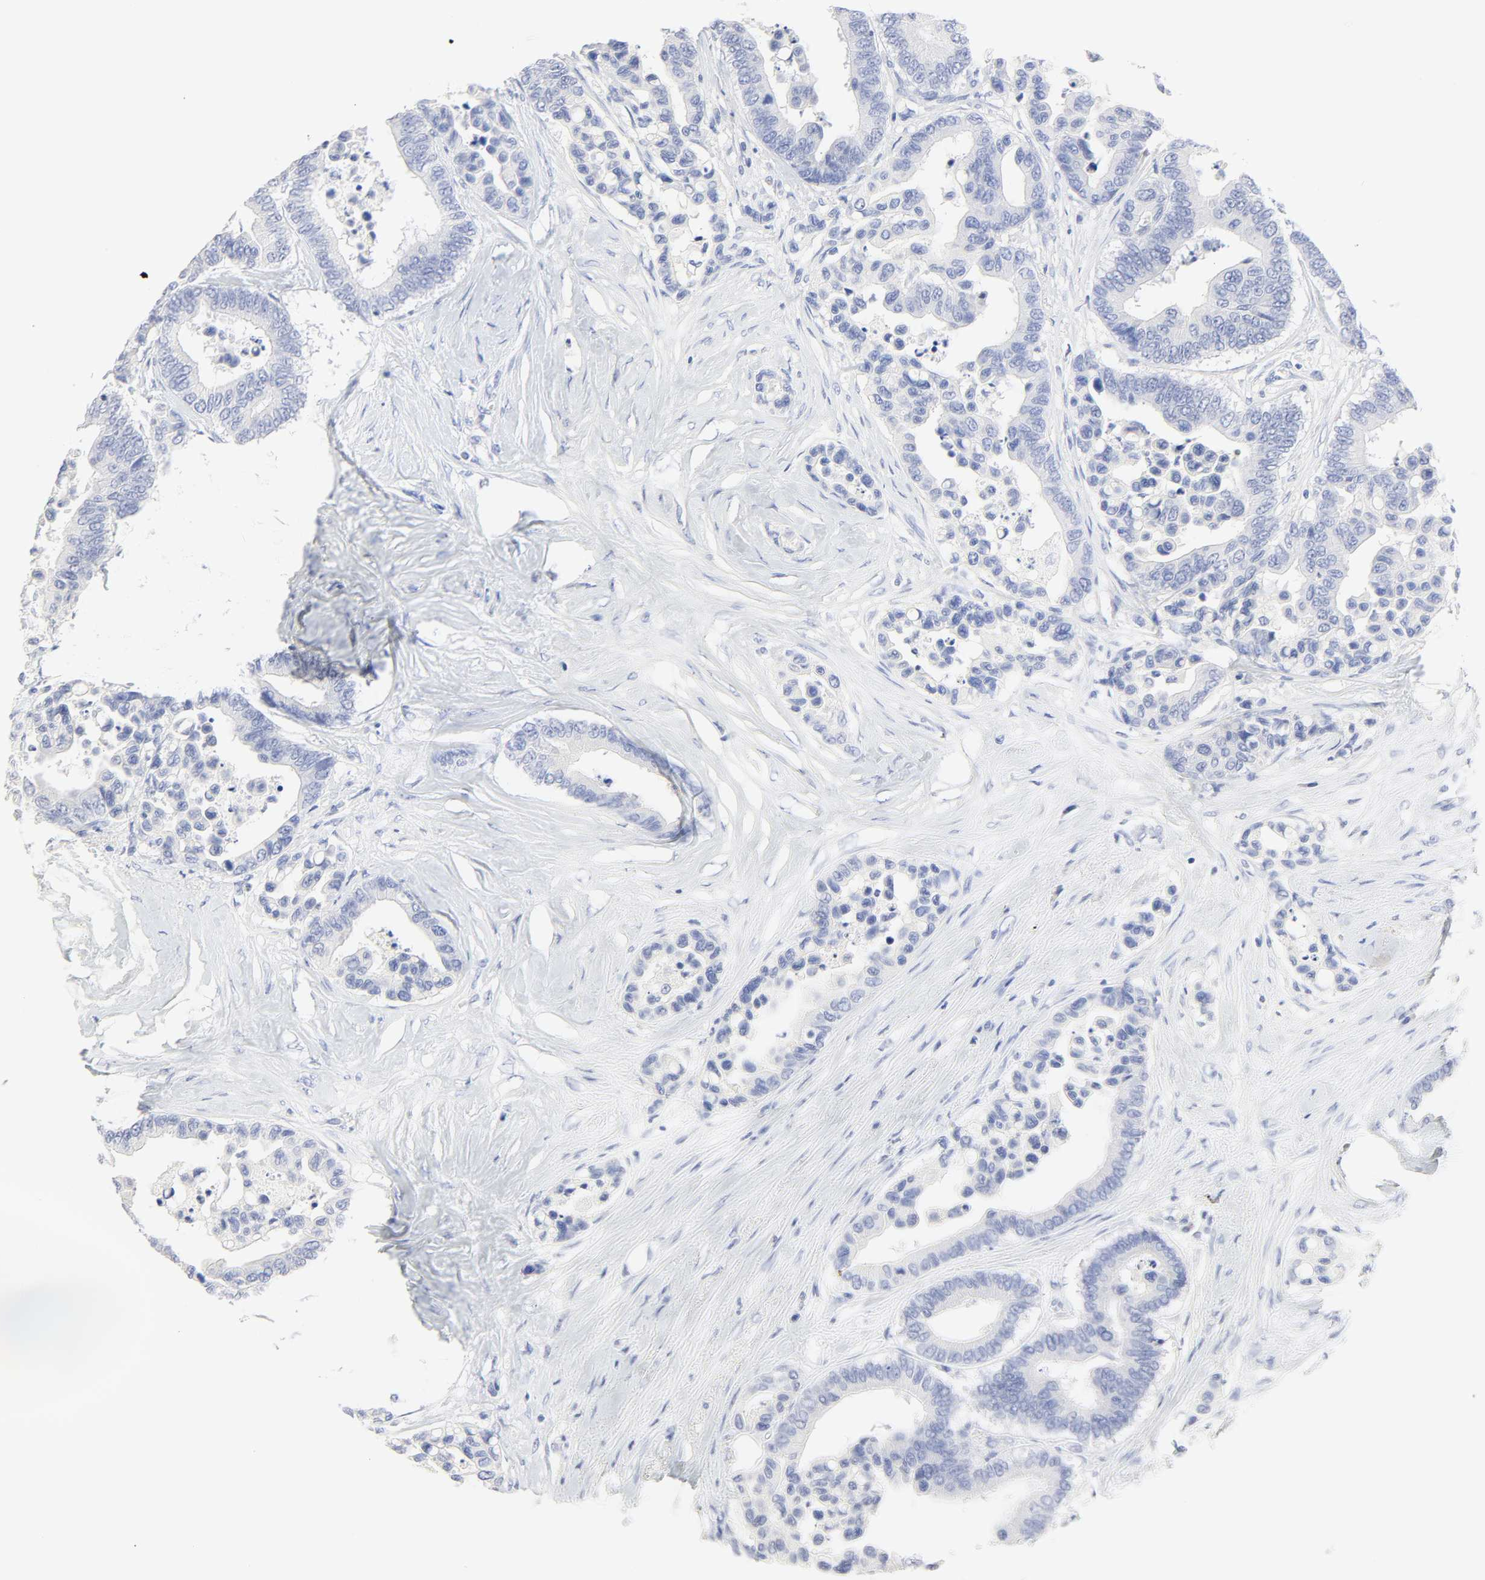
{"staining": {"intensity": "negative", "quantity": "none", "location": "none"}, "tissue": "colorectal cancer", "cell_type": "Tumor cells", "image_type": "cancer", "snomed": [{"axis": "morphology", "description": "Adenocarcinoma, NOS"}, {"axis": "topography", "description": "Colon"}], "caption": "Adenocarcinoma (colorectal) was stained to show a protein in brown. There is no significant expression in tumor cells. (Brightfield microscopy of DAB (3,3'-diaminobenzidine) IHC at high magnification).", "gene": "SLCO1B3", "patient": {"sex": "male", "age": 82}}